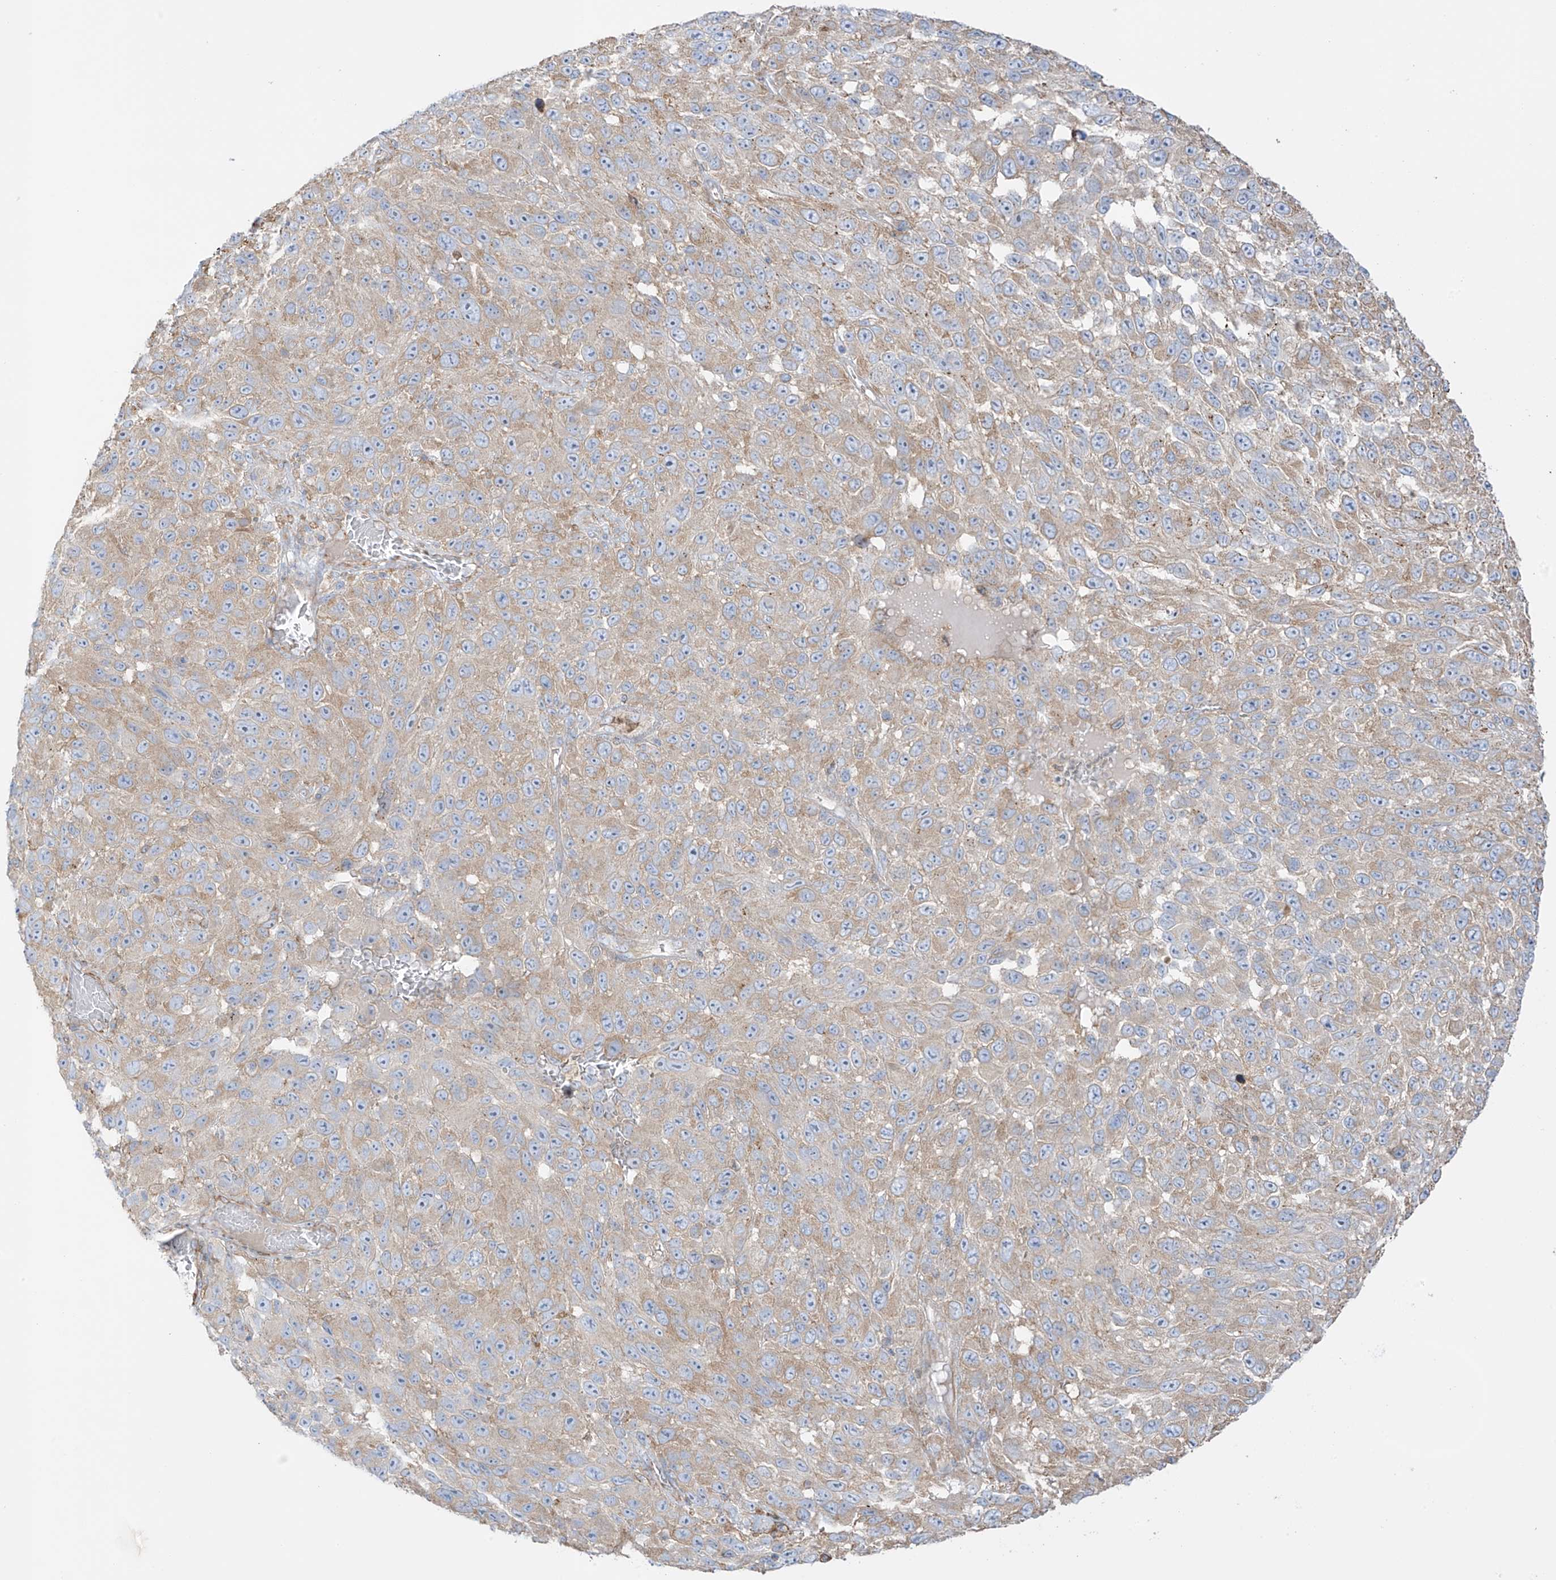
{"staining": {"intensity": "moderate", "quantity": ">75%", "location": "cytoplasmic/membranous"}, "tissue": "melanoma", "cell_type": "Tumor cells", "image_type": "cancer", "snomed": [{"axis": "morphology", "description": "Malignant melanoma, NOS"}, {"axis": "topography", "description": "Skin"}], "caption": "Immunohistochemical staining of human malignant melanoma exhibits medium levels of moderate cytoplasmic/membranous expression in approximately >75% of tumor cells. The protein of interest is shown in brown color, while the nuclei are stained blue.", "gene": "XKR3", "patient": {"sex": "female", "age": 96}}